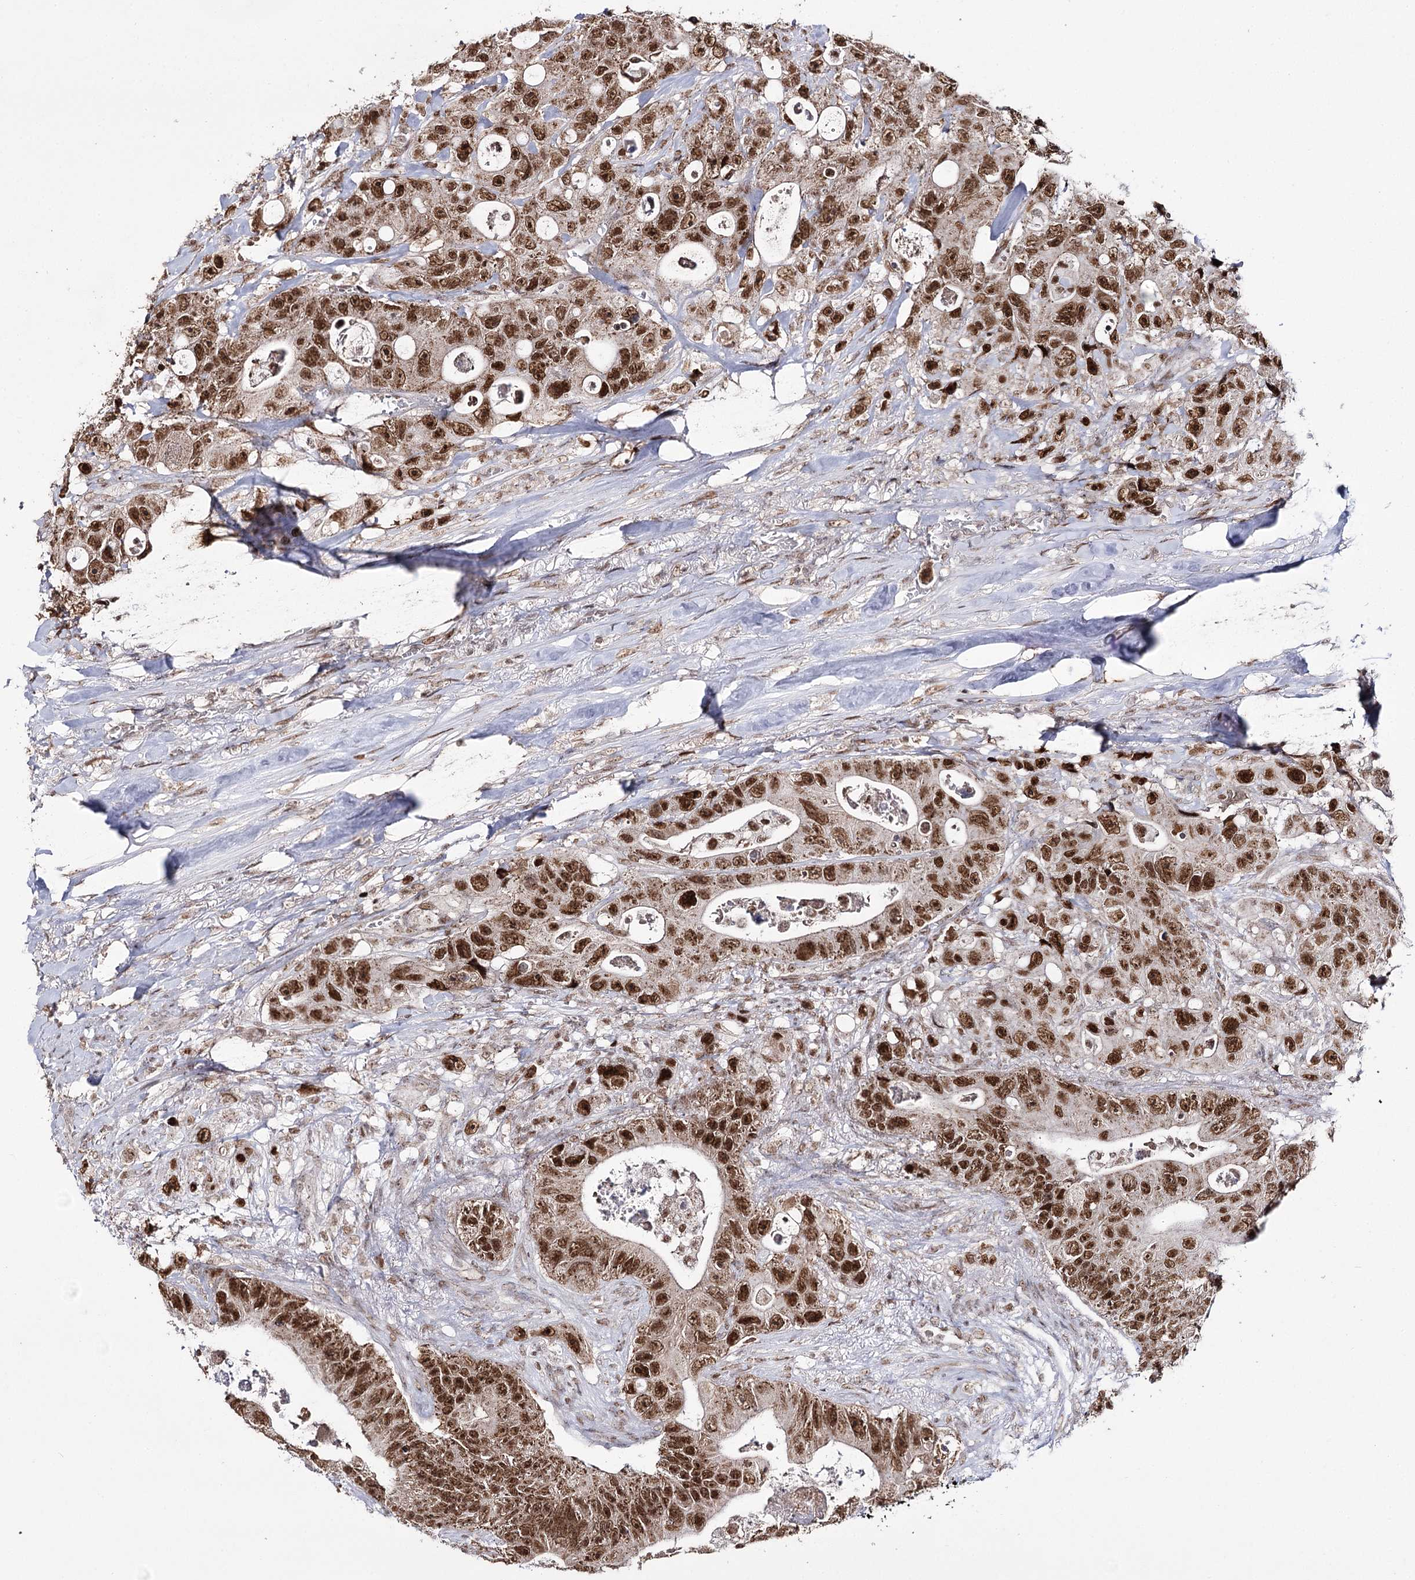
{"staining": {"intensity": "moderate", "quantity": ">75%", "location": "cytoplasmic/membranous,nuclear"}, "tissue": "colorectal cancer", "cell_type": "Tumor cells", "image_type": "cancer", "snomed": [{"axis": "morphology", "description": "Adenocarcinoma, NOS"}, {"axis": "topography", "description": "Colon"}], "caption": "This is a histology image of immunohistochemistry (IHC) staining of adenocarcinoma (colorectal), which shows moderate positivity in the cytoplasmic/membranous and nuclear of tumor cells.", "gene": "VGLL4", "patient": {"sex": "female", "age": 46}}